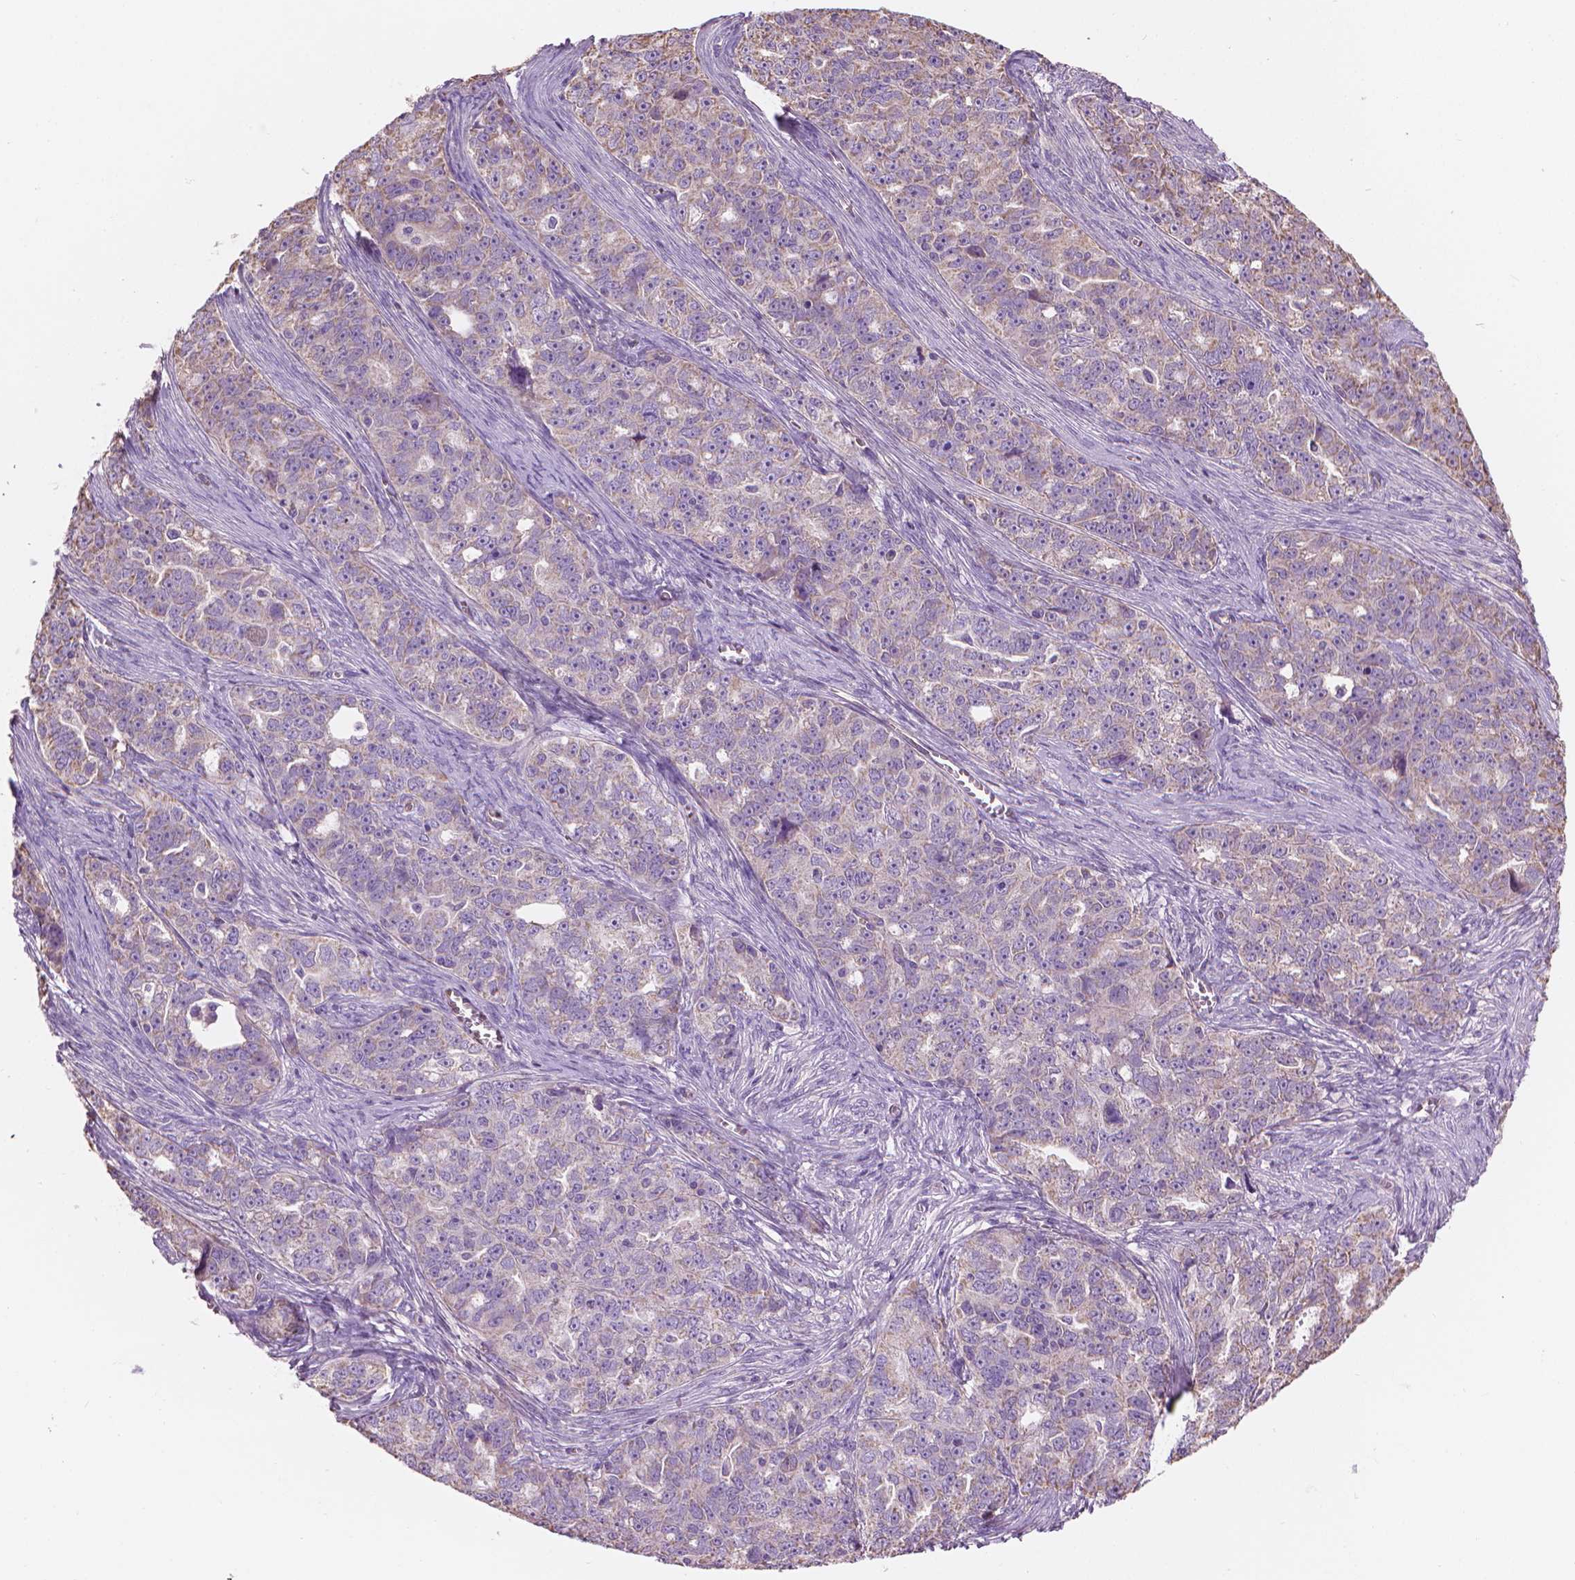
{"staining": {"intensity": "weak", "quantity": "<25%", "location": "cytoplasmic/membranous"}, "tissue": "ovarian cancer", "cell_type": "Tumor cells", "image_type": "cancer", "snomed": [{"axis": "morphology", "description": "Cystadenocarcinoma, serous, NOS"}, {"axis": "topography", "description": "Ovary"}], "caption": "This is an IHC histopathology image of serous cystadenocarcinoma (ovarian). There is no staining in tumor cells.", "gene": "TTC29", "patient": {"sex": "female", "age": 51}}